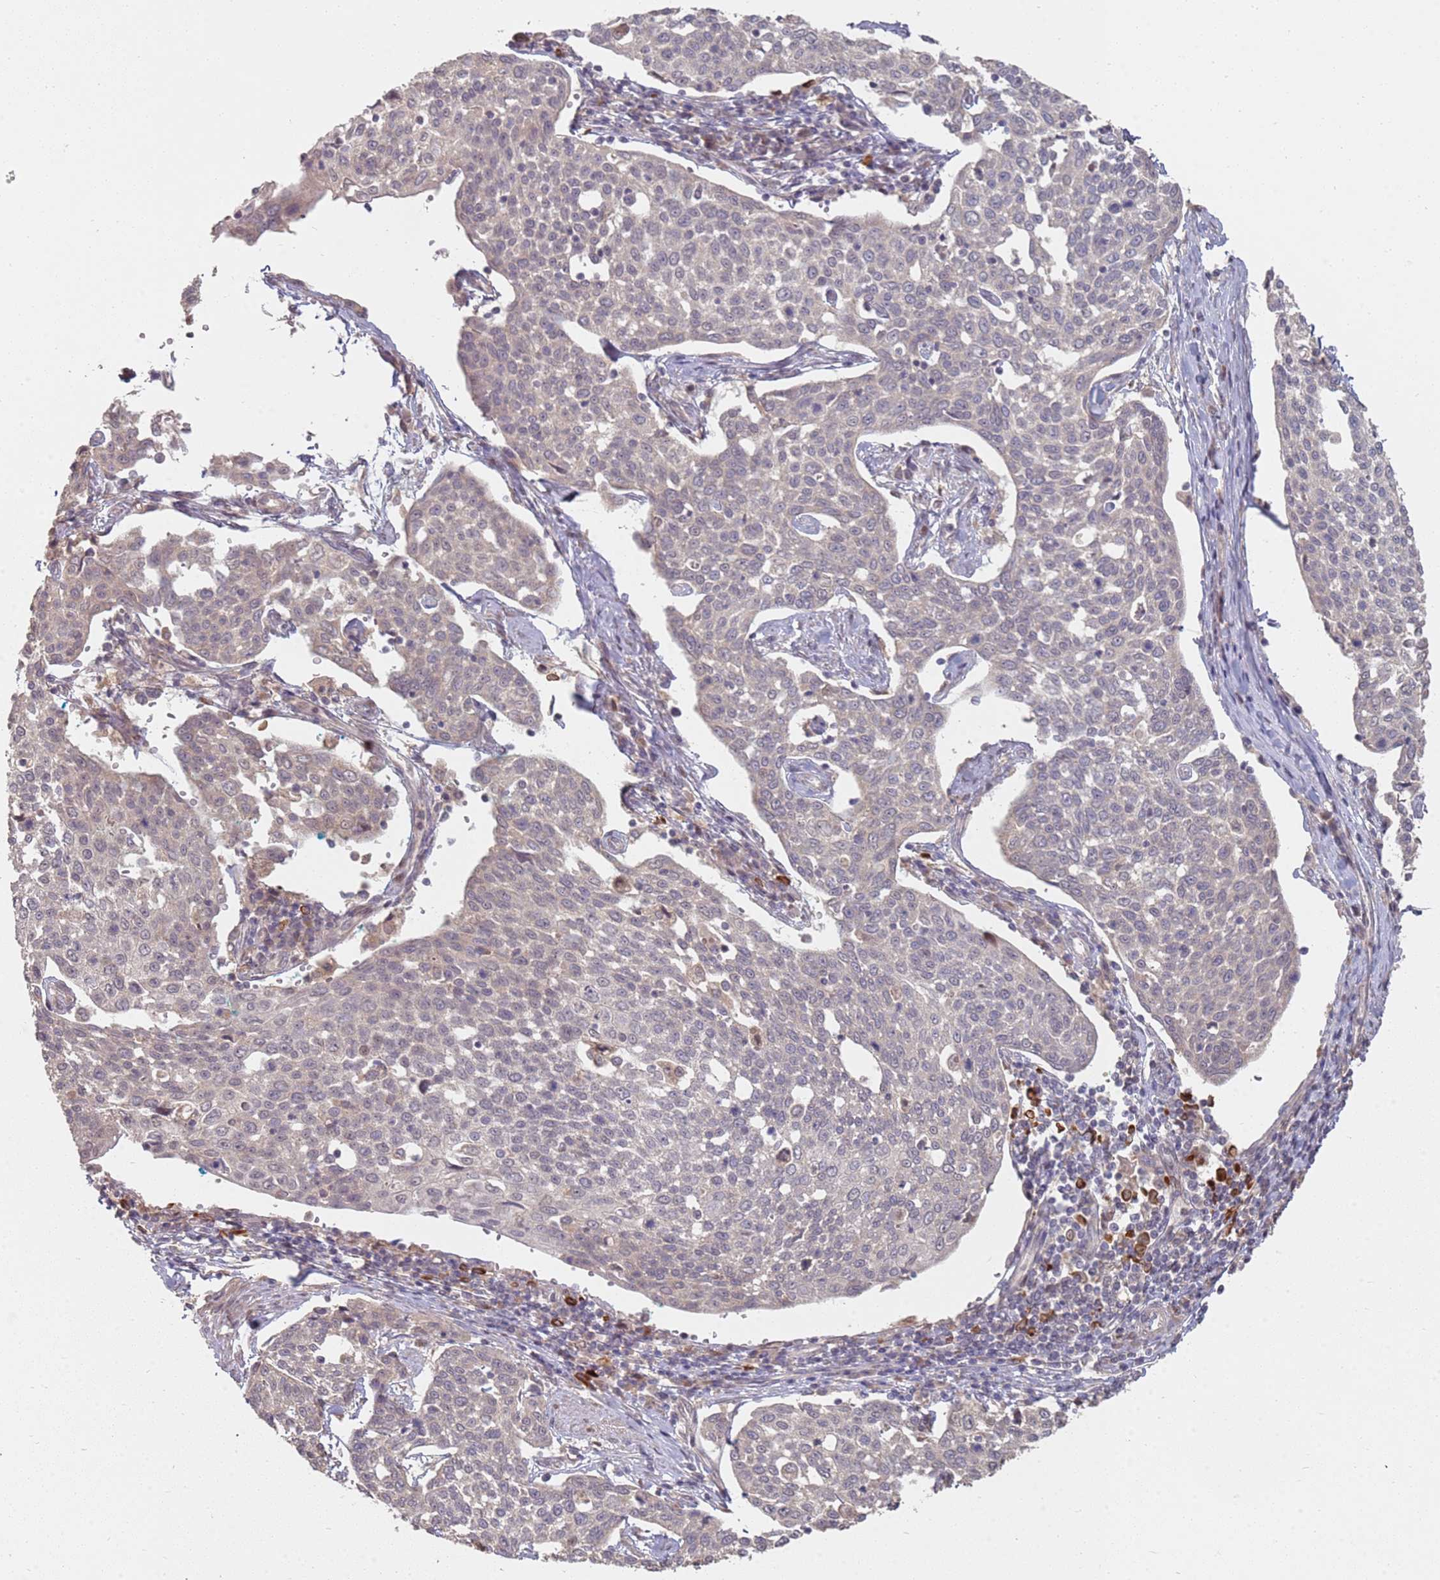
{"staining": {"intensity": "weak", "quantity": "<25%", "location": "cytoplasmic/membranous"}, "tissue": "cervical cancer", "cell_type": "Tumor cells", "image_type": "cancer", "snomed": [{"axis": "morphology", "description": "Squamous cell carcinoma, NOS"}, {"axis": "topography", "description": "Cervix"}], "caption": "Image shows no significant protein staining in tumor cells of squamous cell carcinoma (cervical).", "gene": "MPEG1", "patient": {"sex": "female", "age": 34}}